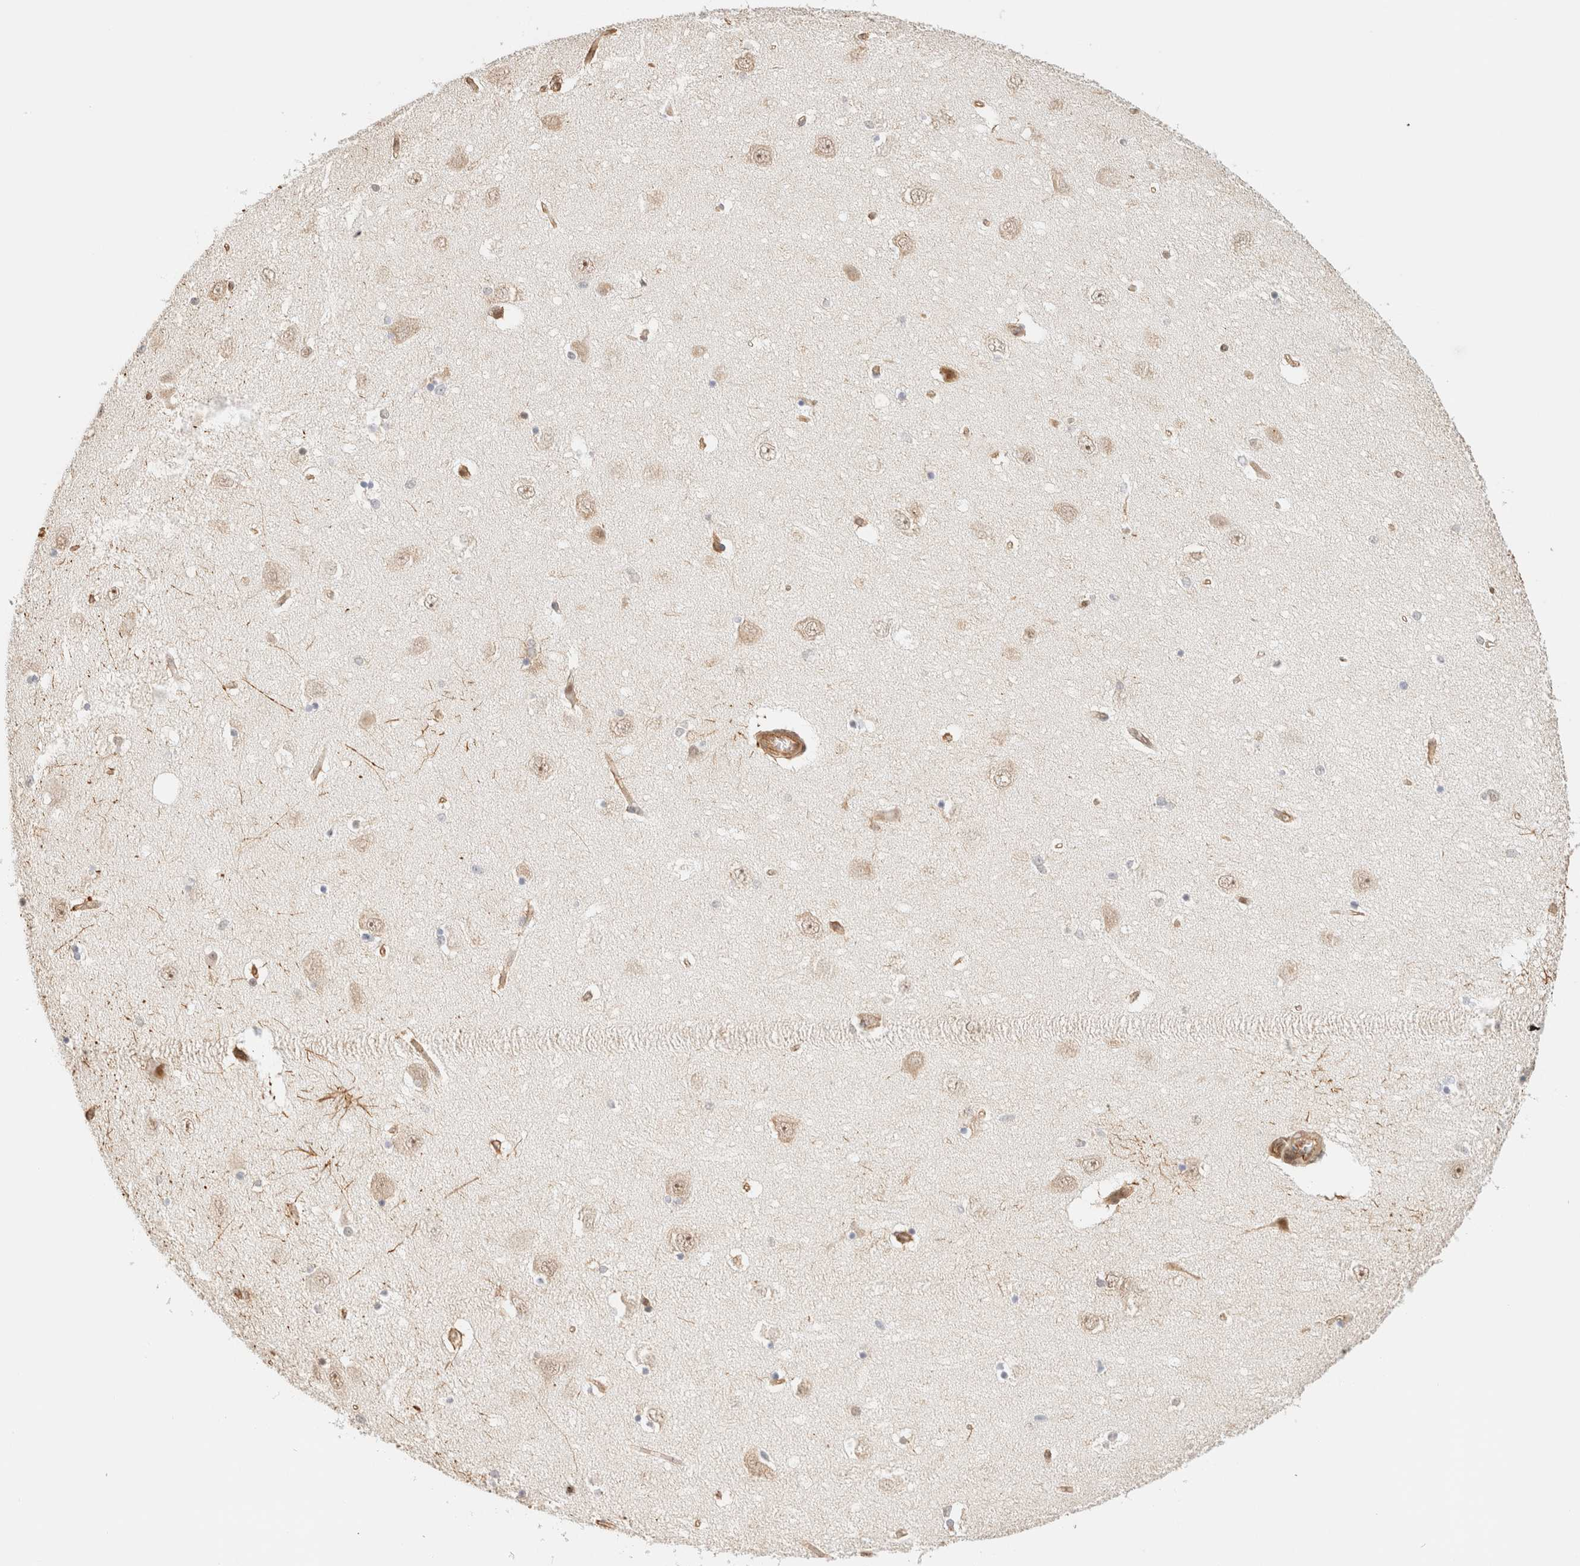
{"staining": {"intensity": "moderate", "quantity": "25%-75%", "location": "cytoplasmic/membranous,nuclear"}, "tissue": "hippocampus", "cell_type": "Glial cells", "image_type": "normal", "snomed": [{"axis": "morphology", "description": "Normal tissue, NOS"}, {"axis": "topography", "description": "Hippocampus"}], "caption": "Protein staining demonstrates moderate cytoplasmic/membranous,nuclear staining in about 25%-75% of glial cells in benign hippocampus. Immunohistochemistry stains the protein of interest in brown and the nuclei are stained blue.", "gene": "ARID5A", "patient": {"sex": "female", "age": 54}}